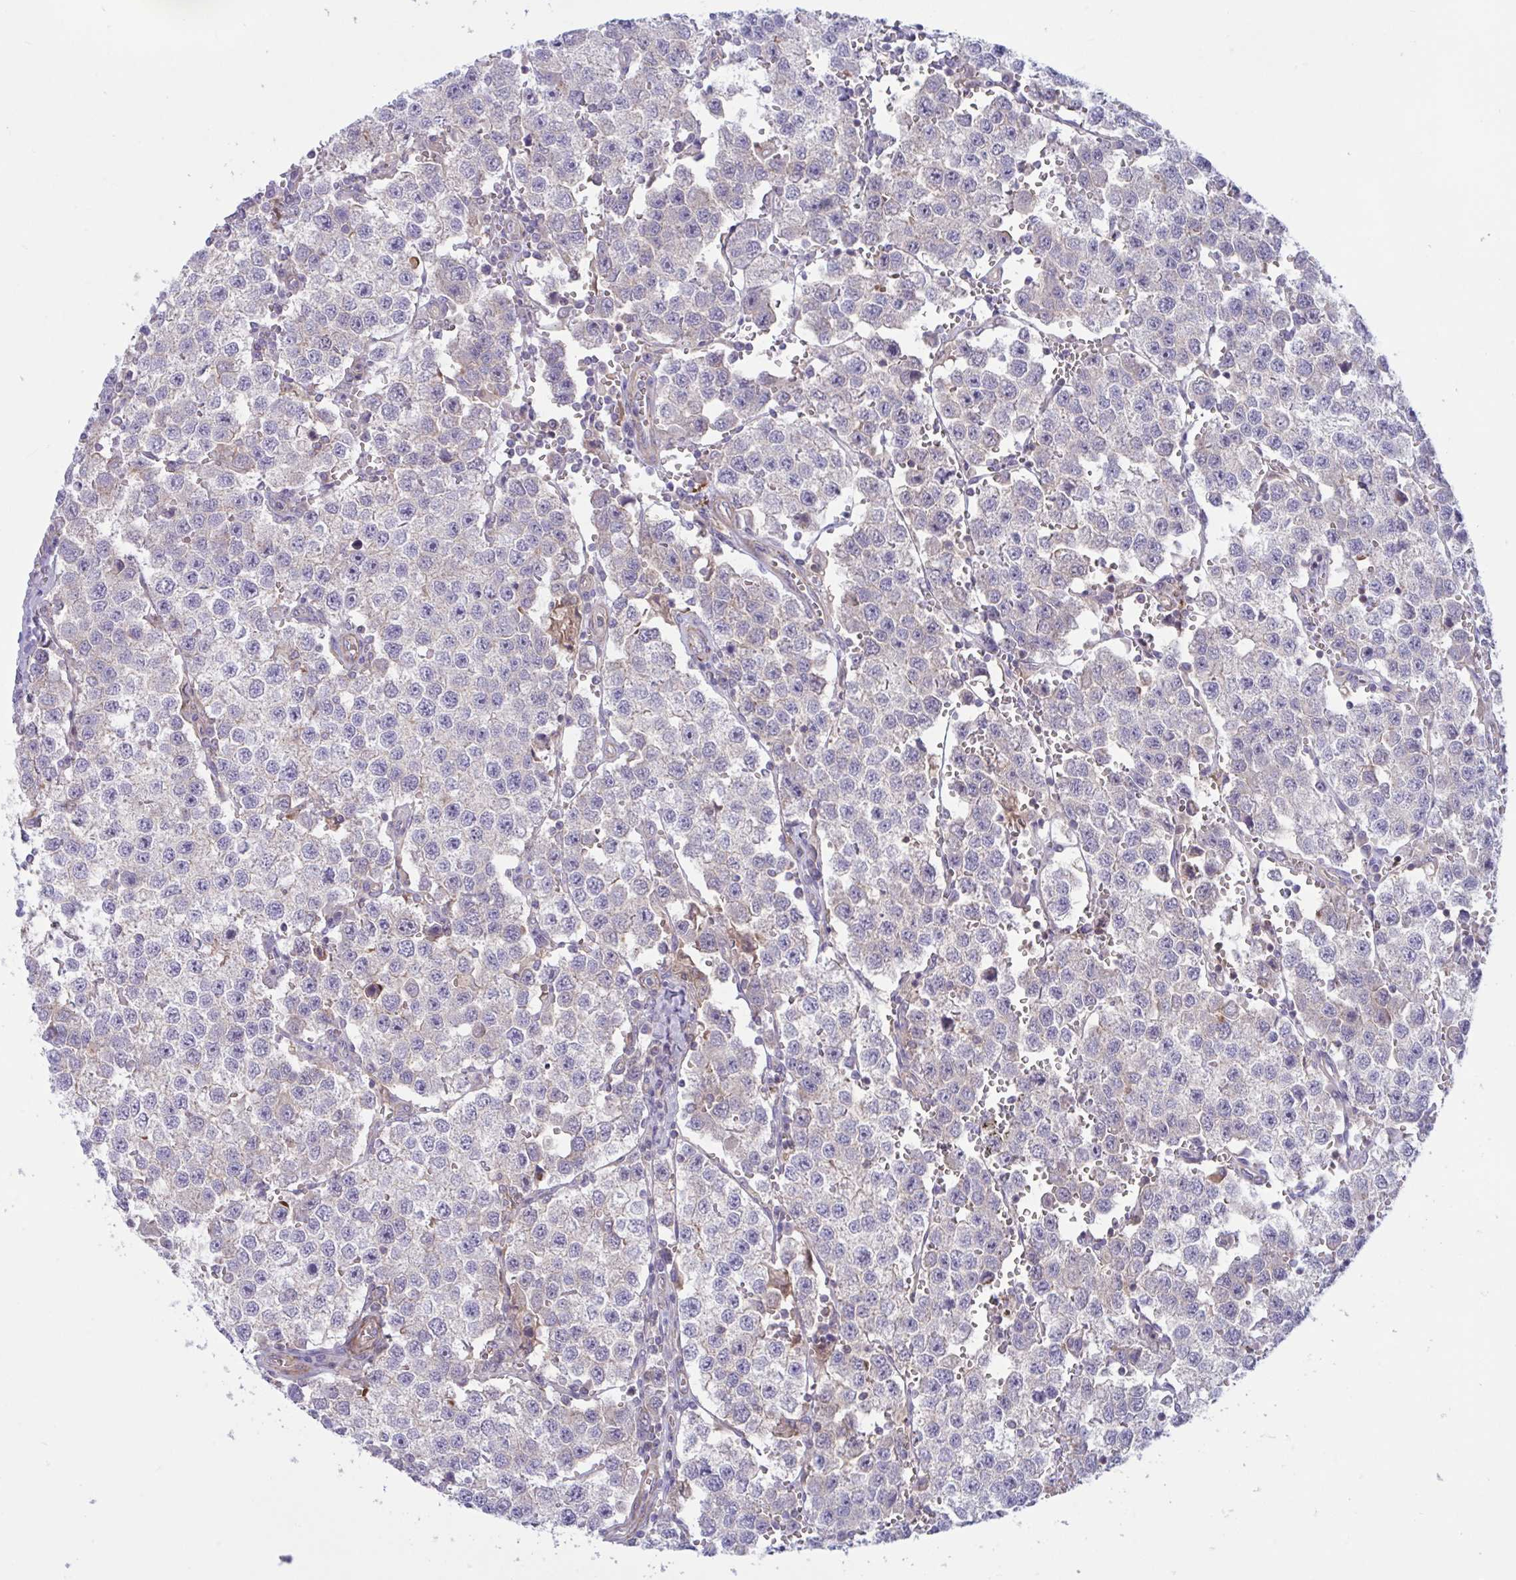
{"staining": {"intensity": "negative", "quantity": "none", "location": "none"}, "tissue": "testis cancer", "cell_type": "Tumor cells", "image_type": "cancer", "snomed": [{"axis": "morphology", "description": "Seminoma, NOS"}, {"axis": "topography", "description": "Testis"}], "caption": "DAB (3,3'-diaminobenzidine) immunohistochemical staining of testis seminoma displays no significant positivity in tumor cells.", "gene": "TANK", "patient": {"sex": "male", "age": 37}}